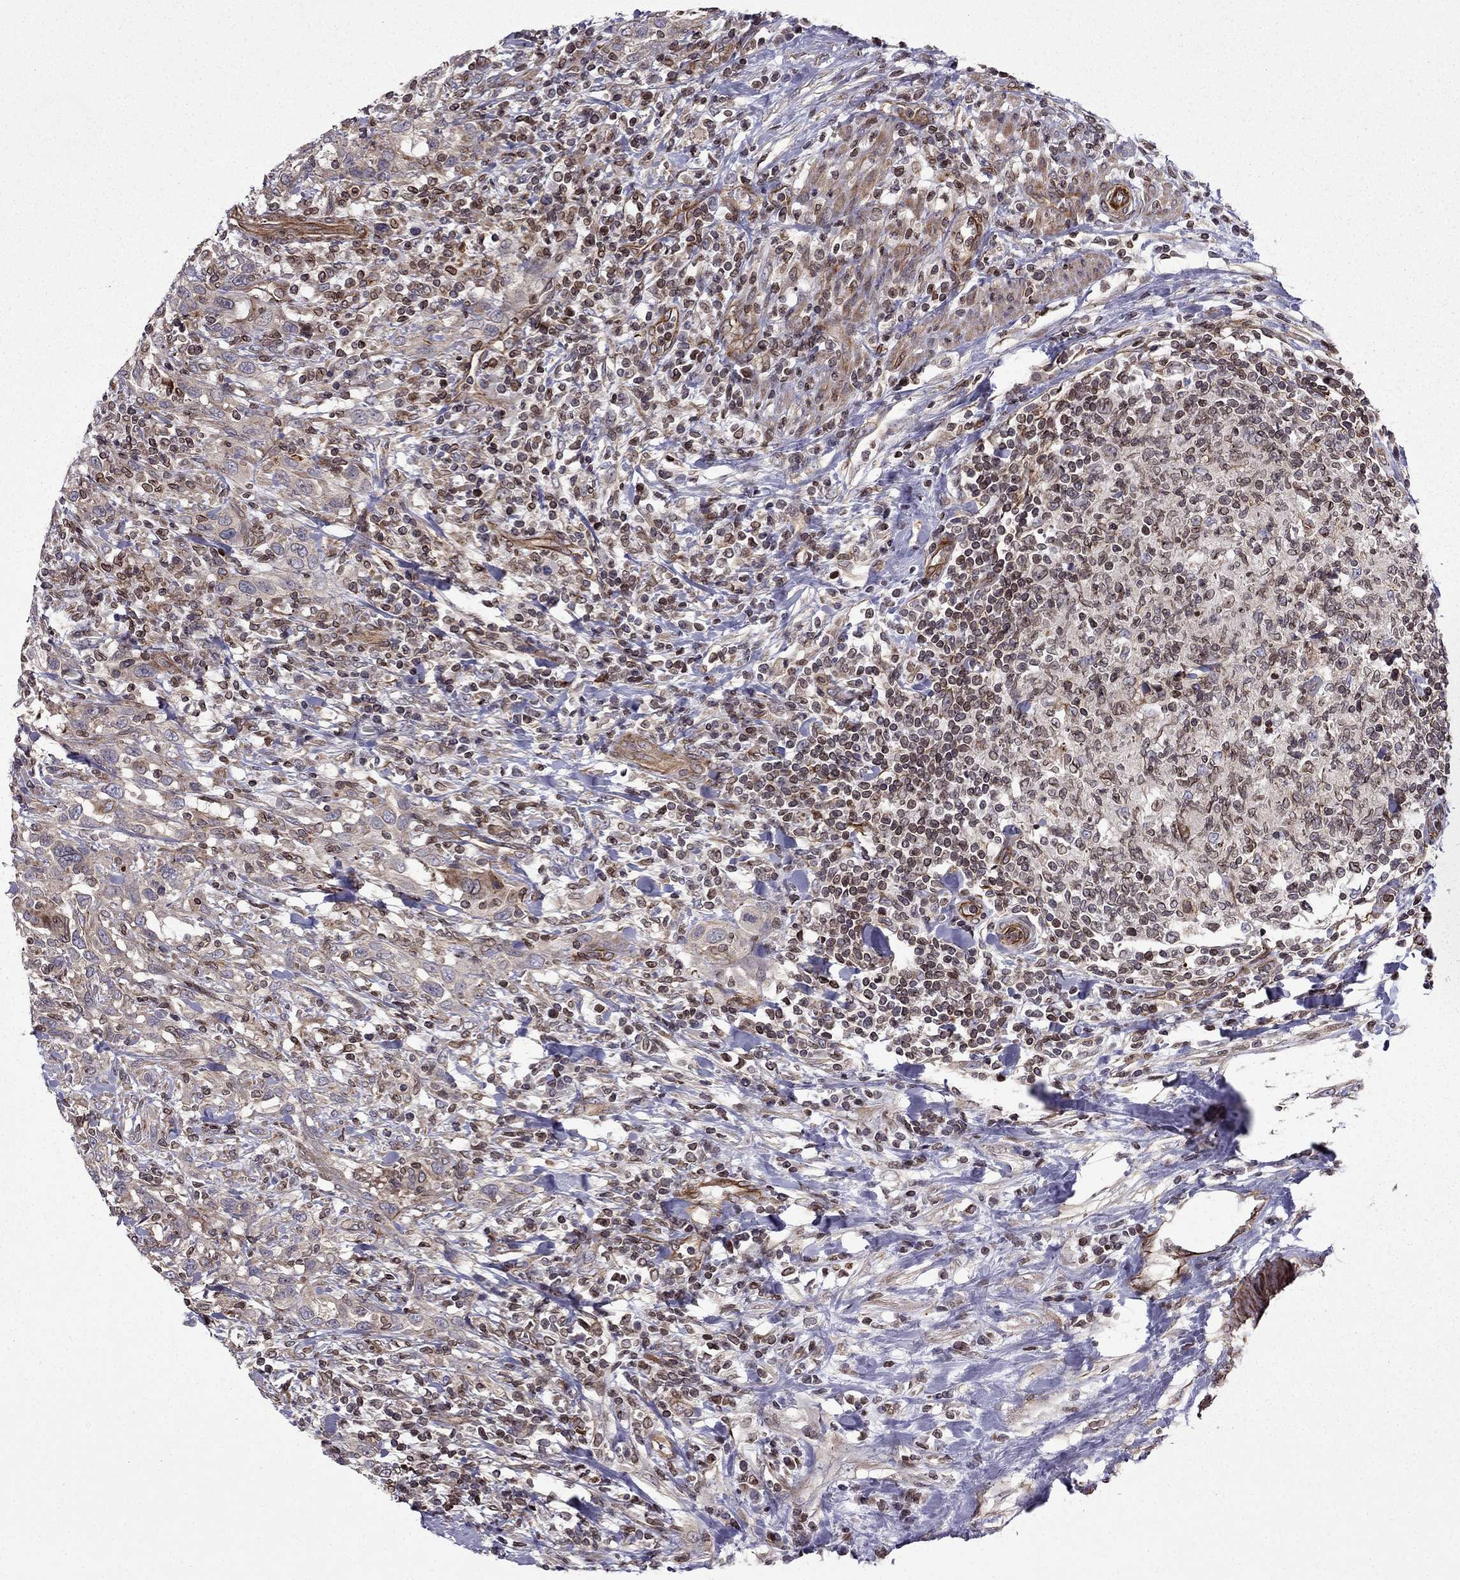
{"staining": {"intensity": "weak", "quantity": ">75%", "location": "cytoplasmic/membranous"}, "tissue": "urothelial cancer", "cell_type": "Tumor cells", "image_type": "cancer", "snomed": [{"axis": "morphology", "description": "Urothelial carcinoma, NOS"}, {"axis": "morphology", "description": "Urothelial carcinoma, High grade"}, {"axis": "topography", "description": "Urinary bladder"}], "caption": "This is a histology image of immunohistochemistry (IHC) staining of transitional cell carcinoma, which shows weak staining in the cytoplasmic/membranous of tumor cells.", "gene": "CDC42BPA", "patient": {"sex": "female", "age": 64}}